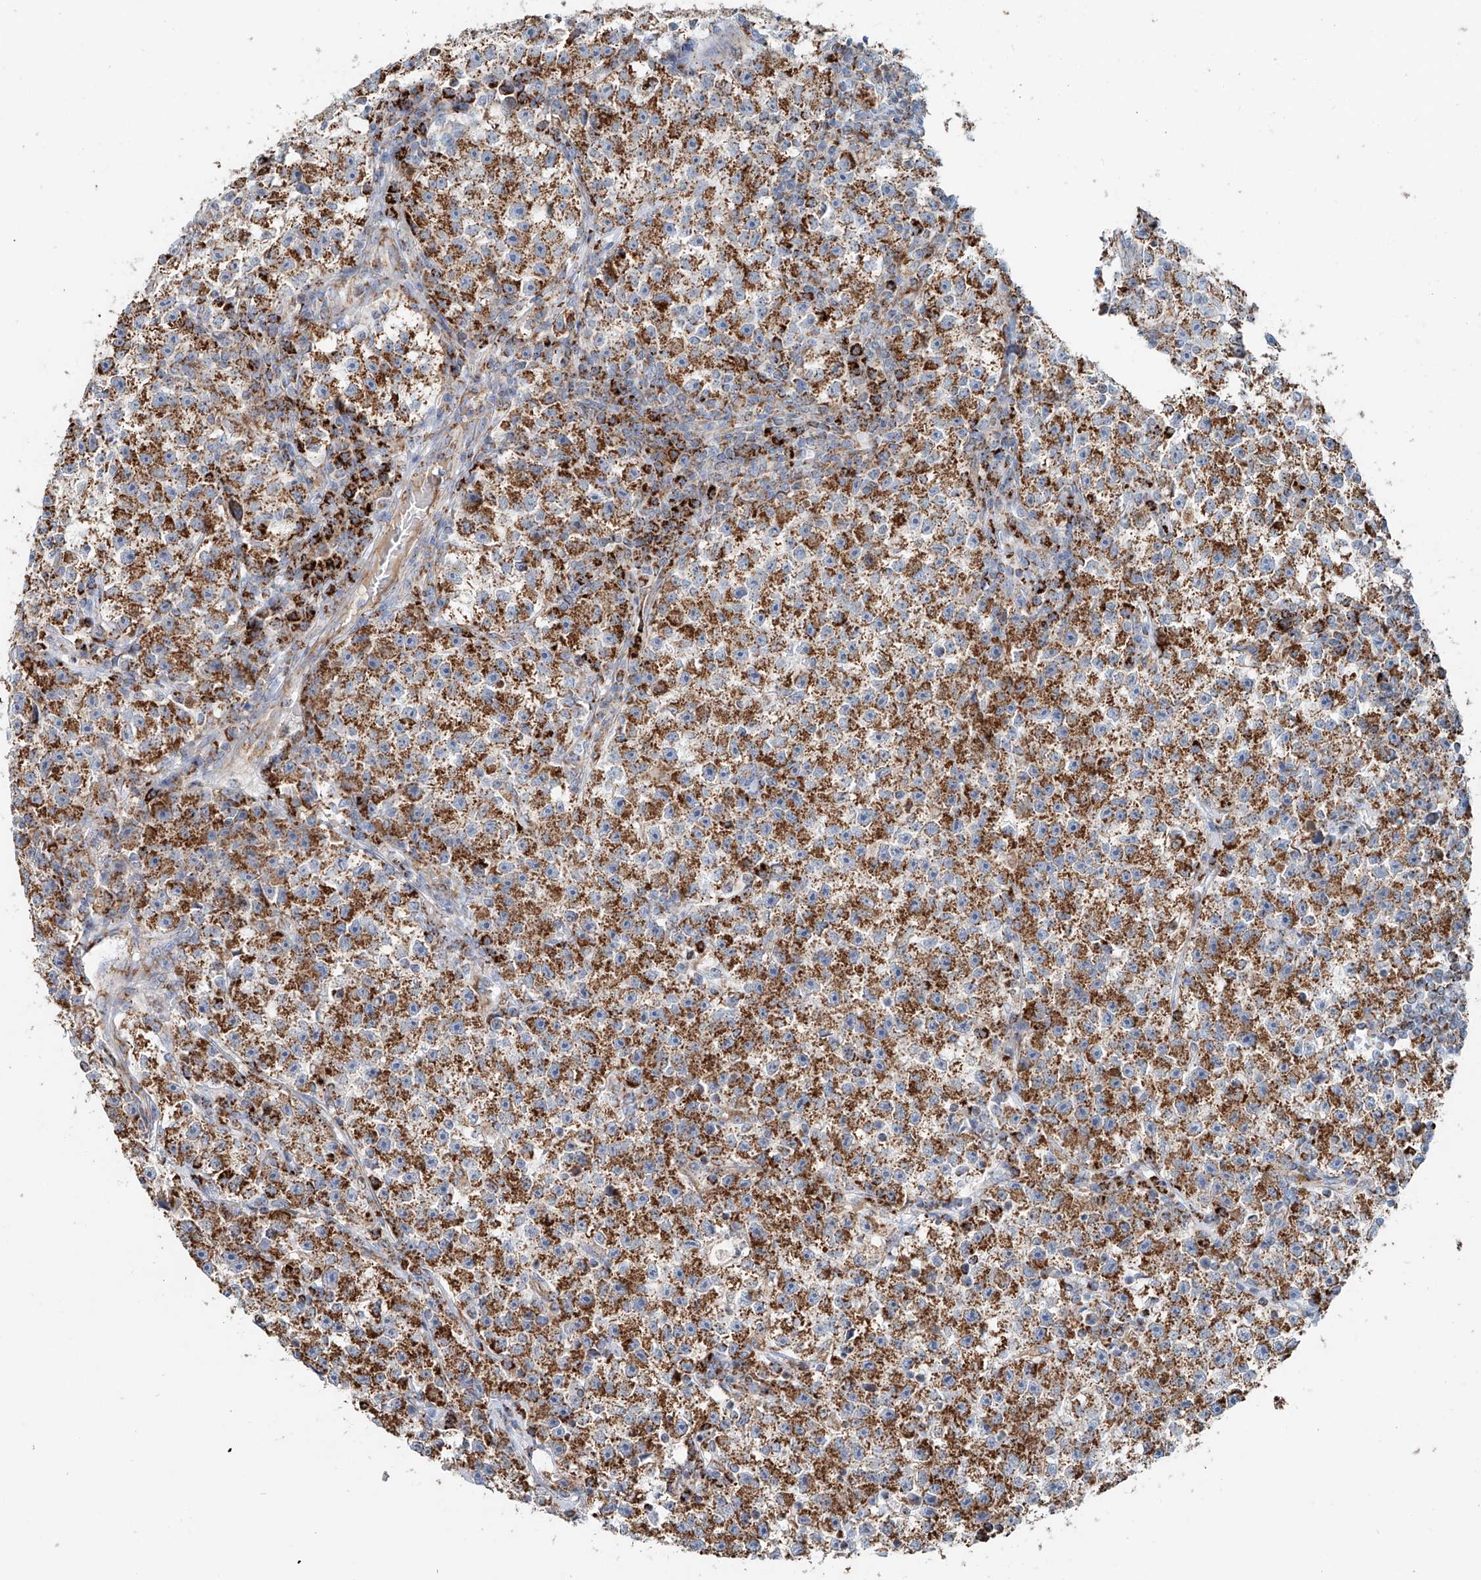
{"staining": {"intensity": "moderate", "quantity": ">75%", "location": "cytoplasmic/membranous"}, "tissue": "testis cancer", "cell_type": "Tumor cells", "image_type": "cancer", "snomed": [{"axis": "morphology", "description": "Seminoma, NOS"}, {"axis": "topography", "description": "Testis"}], "caption": "Protein expression by immunohistochemistry exhibits moderate cytoplasmic/membranous staining in approximately >75% of tumor cells in seminoma (testis). The protein of interest is stained brown, and the nuclei are stained in blue (DAB IHC with brightfield microscopy, high magnification).", "gene": "CARD10", "patient": {"sex": "male", "age": 22}}